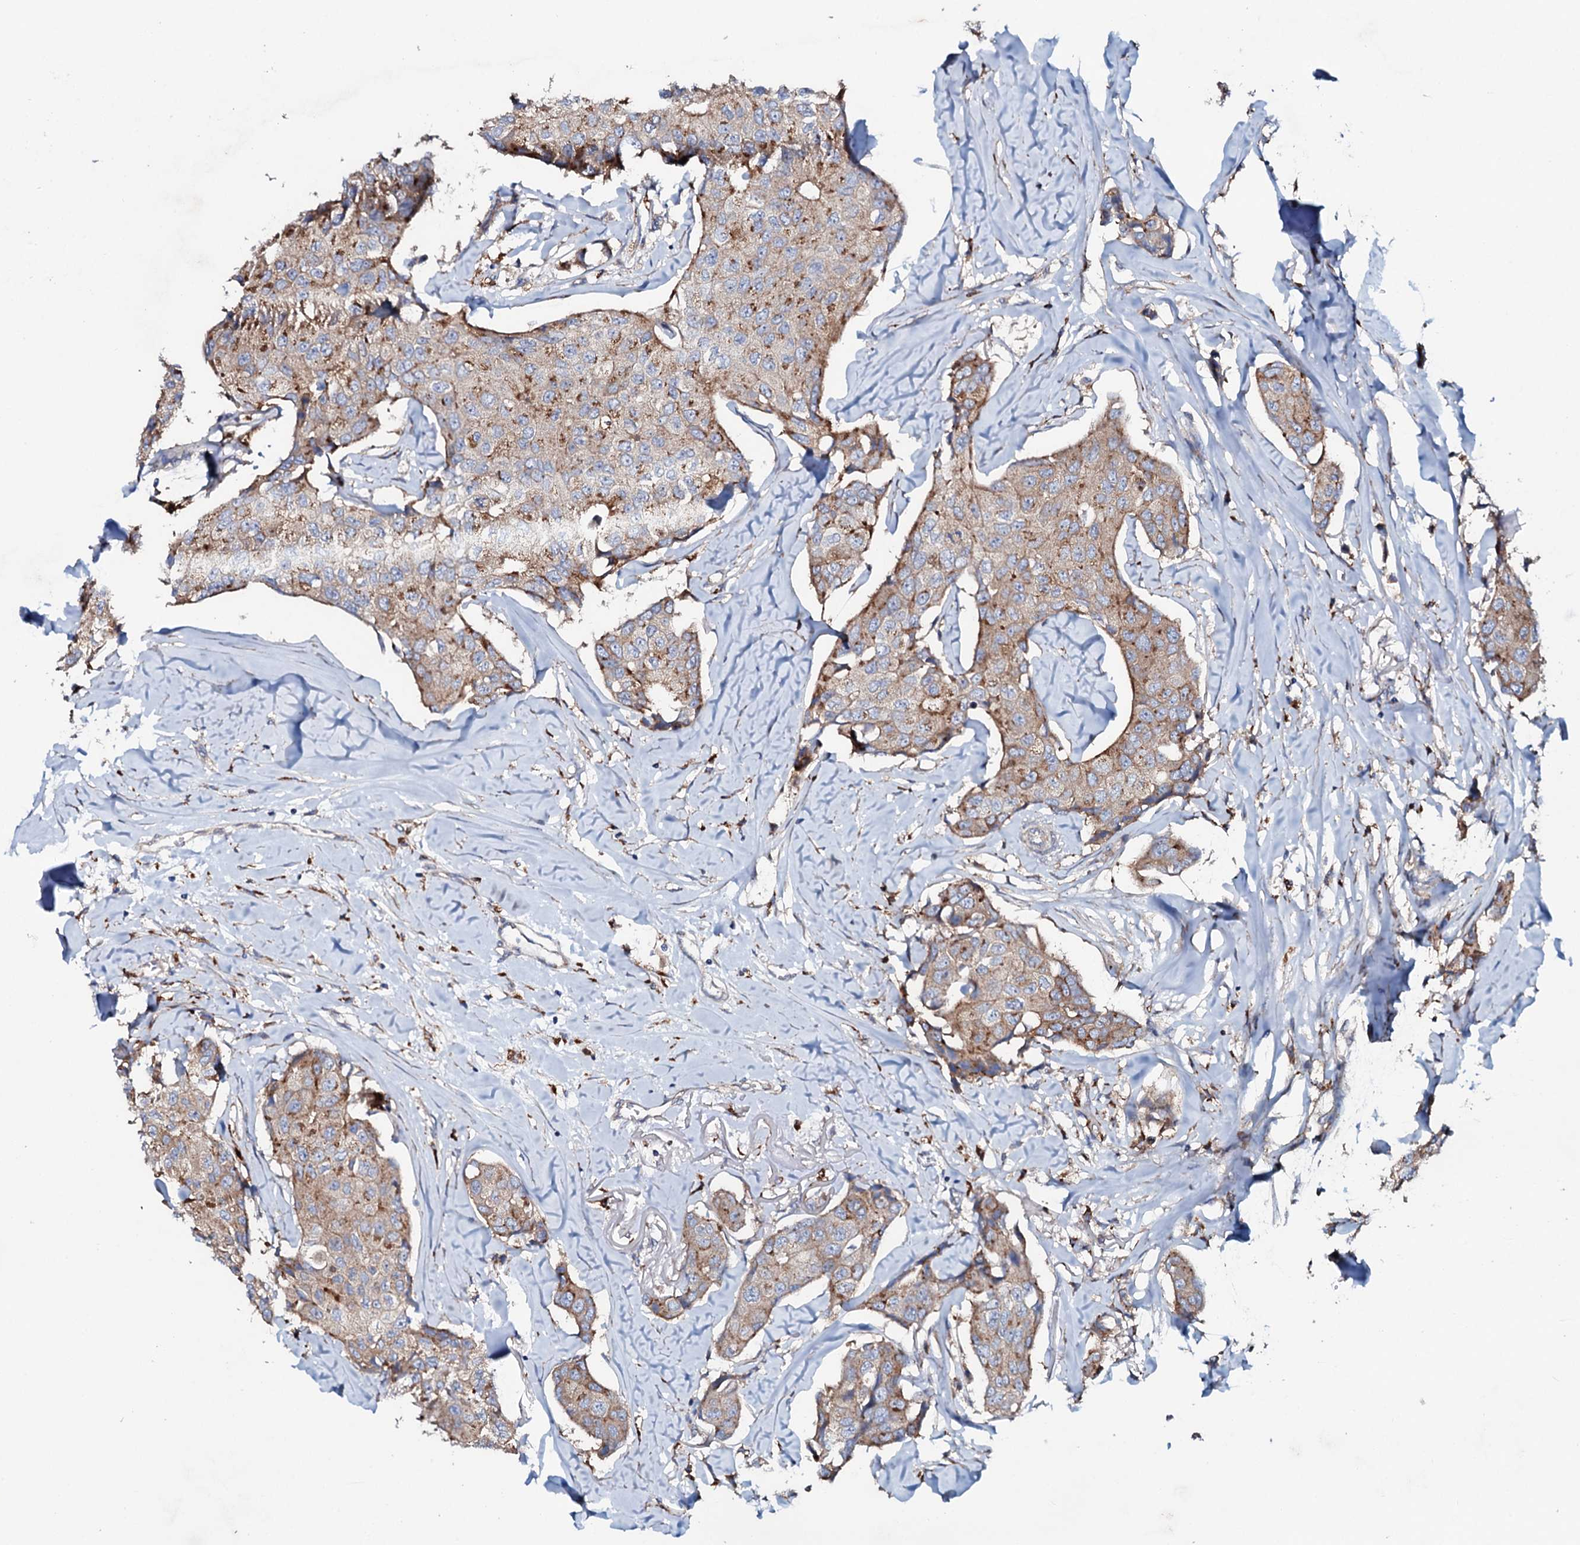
{"staining": {"intensity": "moderate", "quantity": "<25%", "location": "cytoplasmic/membranous"}, "tissue": "breast cancer", "cell_type": "Tumor cells", "image_type": "cancer", "snomed": [{"axis": "morphology", "description": "Duct carcinoma"}, {"axis": "topography", "description": "Breast"}], "caption": "Immunohistochemistry (IHC) histopathology image of breast cancer (intraductal carcinoma) stained for a protein (brown), which reveals low levels of moderate cytoplasmic/membranous staining in about <25% of tumor cells.", "gene": "P2RX4", "patient": {"sex": "female", "age": 80}}